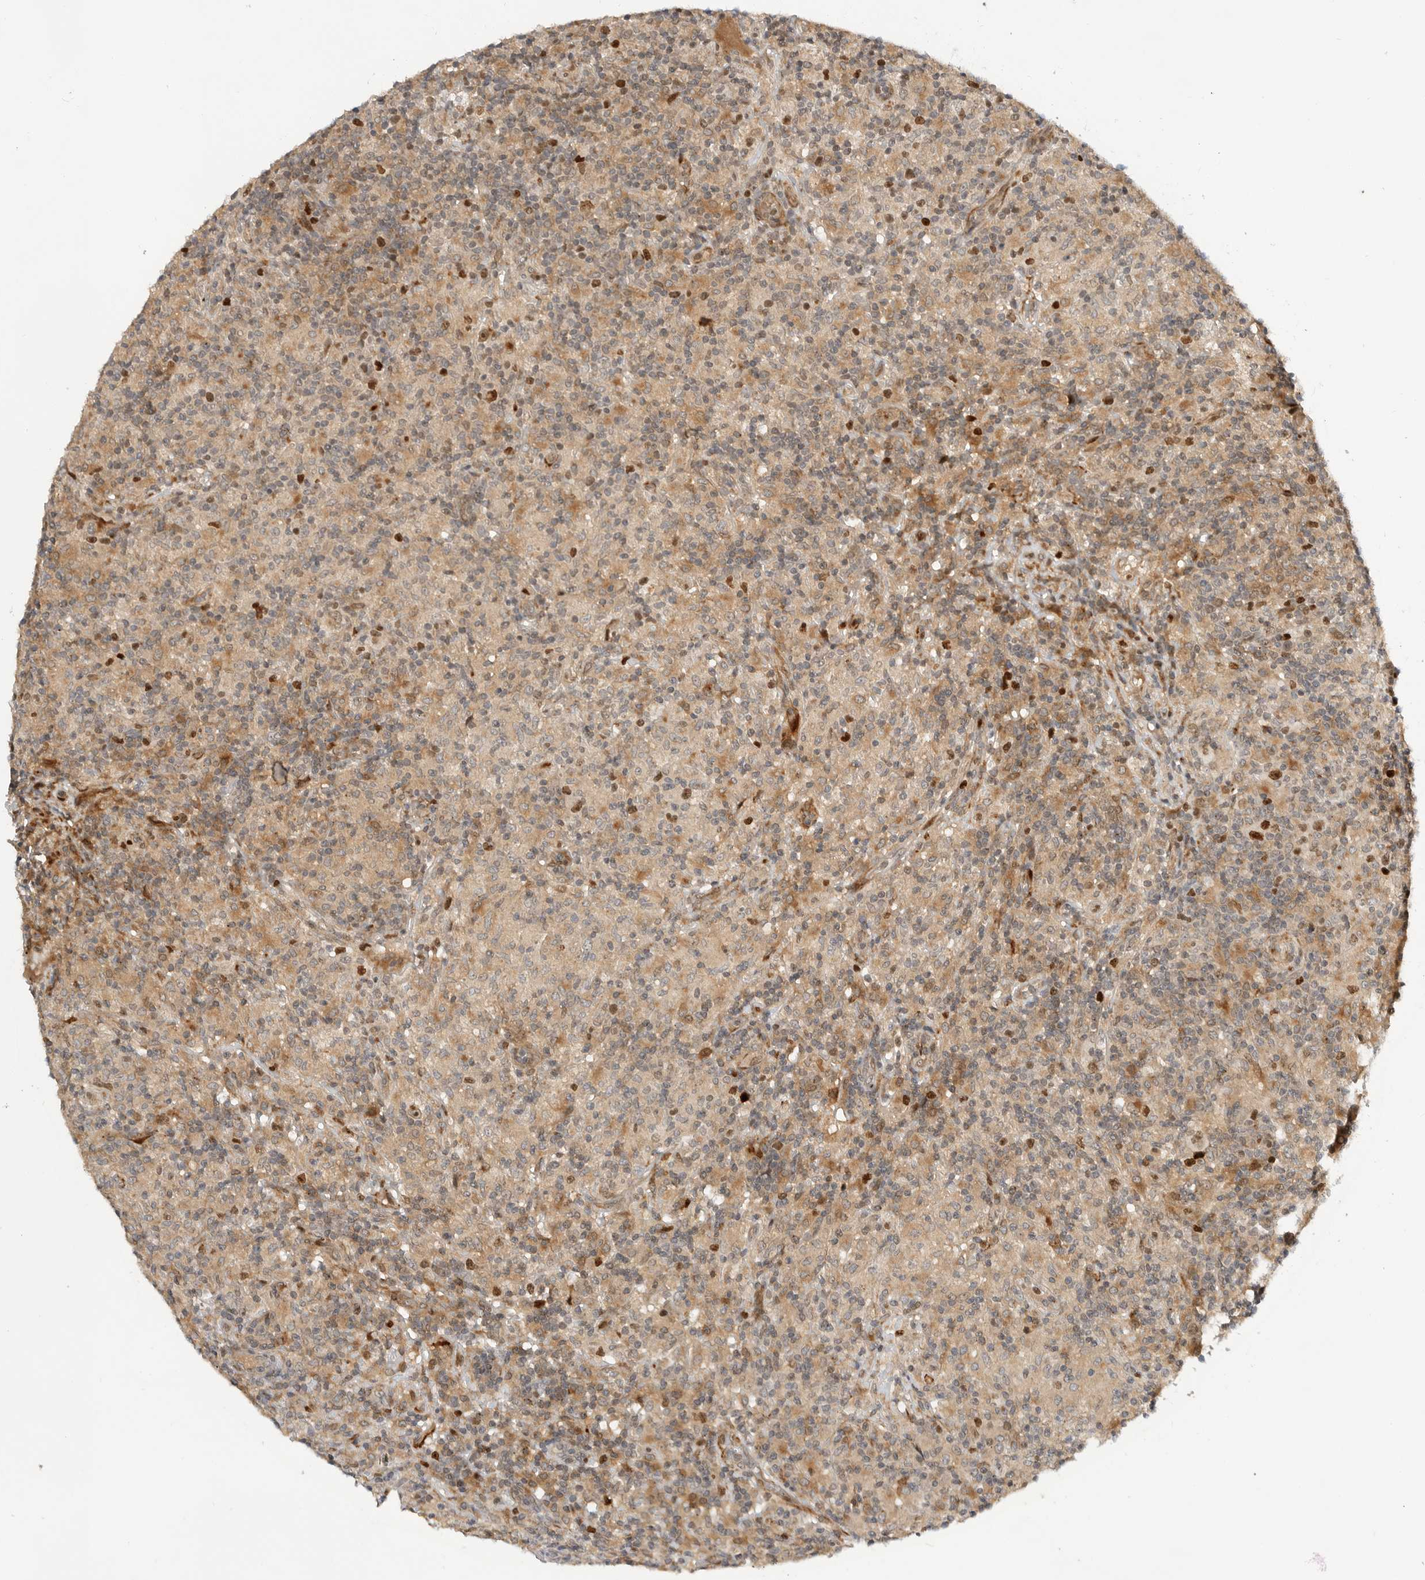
{"staining": {"intensity": "moderate", "quantity": "25%-75%", "location": "nuclear"}, "tissue": "lymphoma", "cell_type": "Tumor cells", "image_type": "cancer", "snomed": [{"axis": "morphology", "description": "Hodgkin's disease, NOS"}, {"axis": "topography", "description": "Lymph node"}], "caption": "Moderate nuclear expression for a protein is appreciated in about 25%-75% of tumor cells of lymphoma using immunohistochemistry.", "gene": "CSNK1G3", "patient": {"sex": "male", "age": 70}}